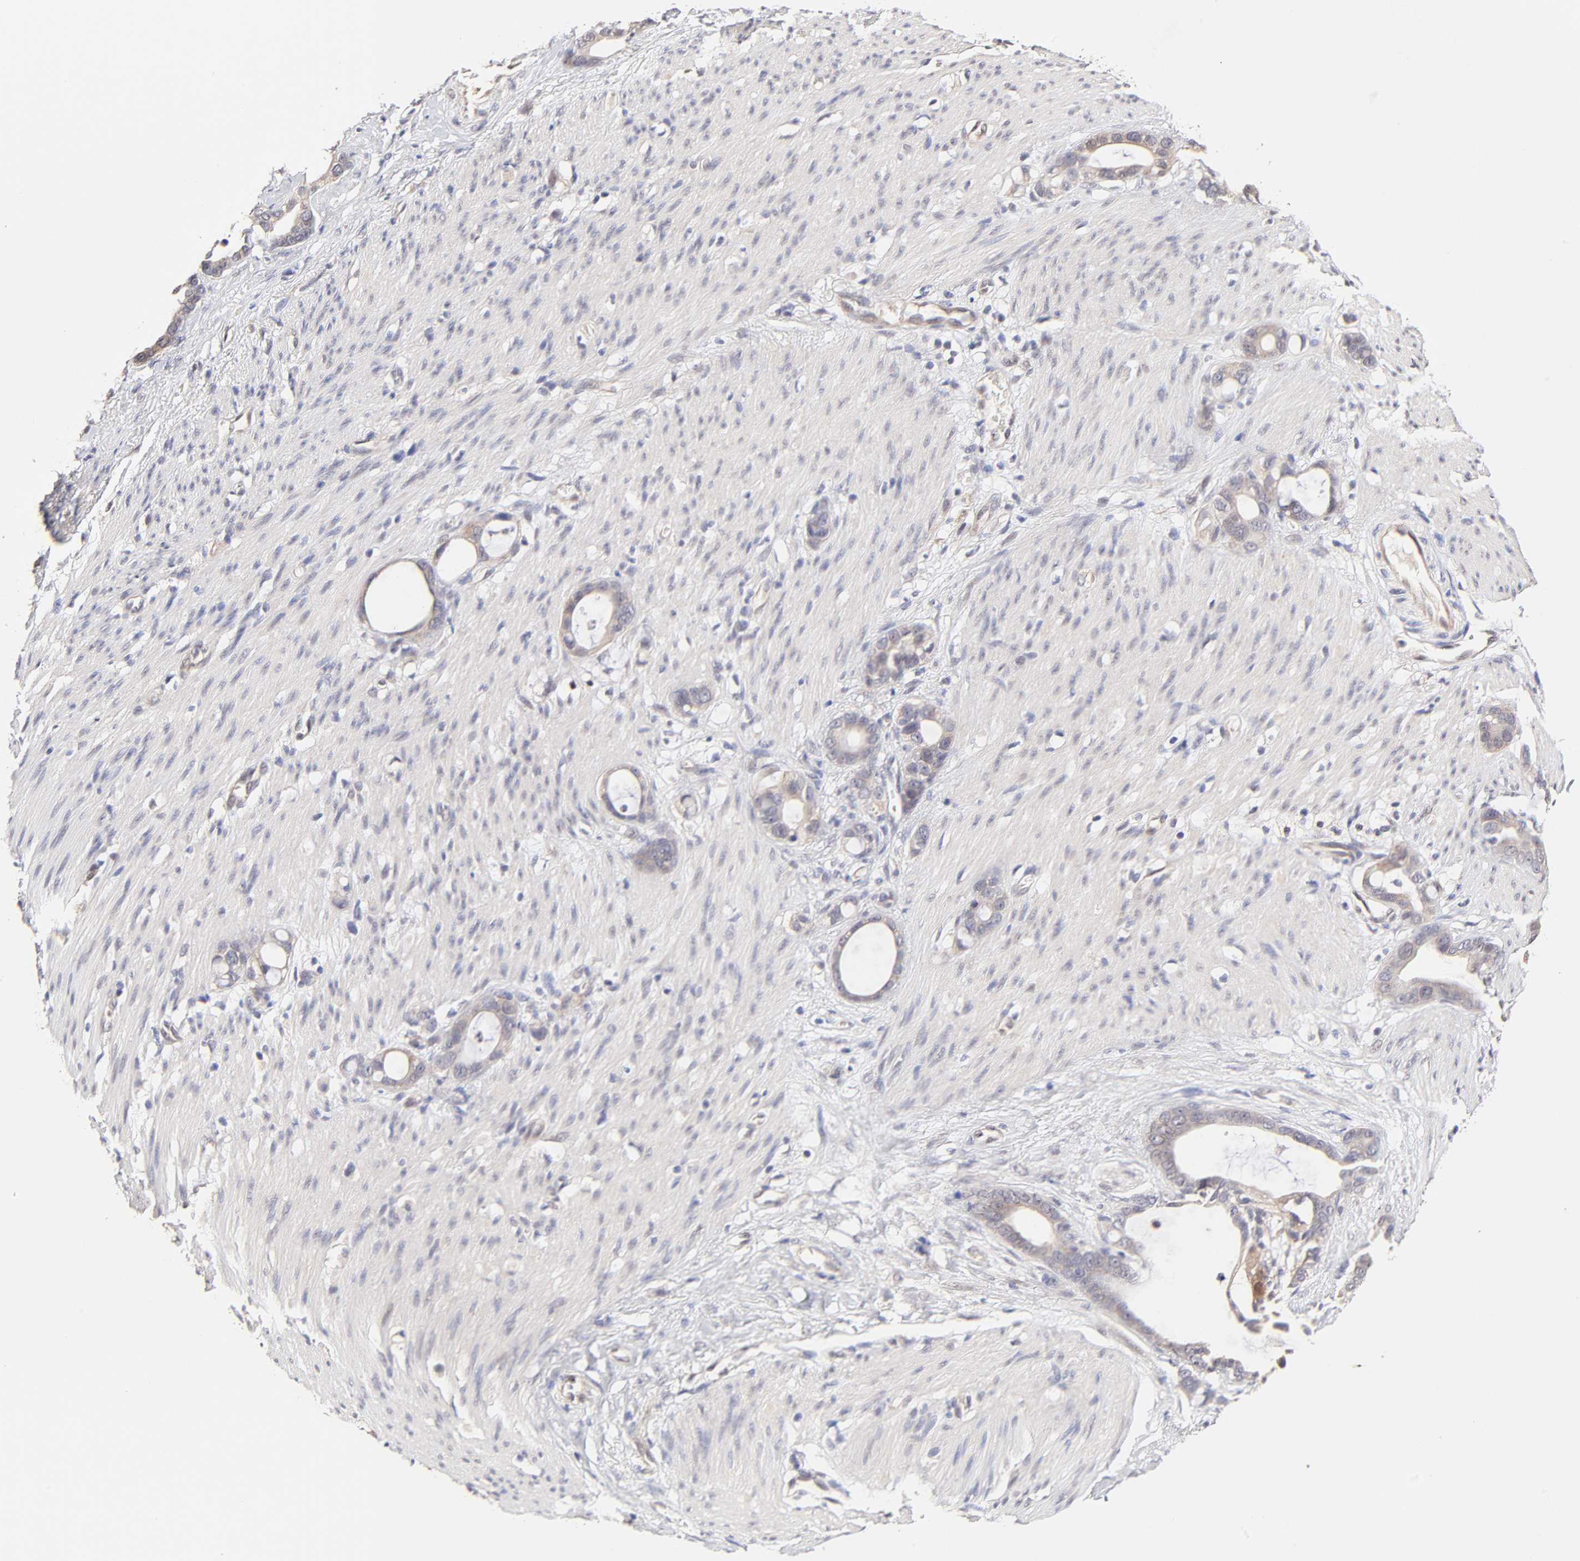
{"staining": {"intensity": "weak", "quantity": ">75%", "location": "cytoplasmic/membranous"}, "tissue": "stomach cancer", "cell_type": "Tumor cells", "image_type": "cancer", "snomed": [{"axis": "morphology", "description": "Adenocarcinoma, NOS"}, {"axis": "topography", "description": "Stomach"}], "caption": "A brown stain highlights weak cytoplasmic/membranous expression of a protein in human stomach cancer tumor cells. (DAB IHC with brightfield microscopy, high magnification).", "gene": "ZNF10", "patient": {"sex": "female", "age": 75}}